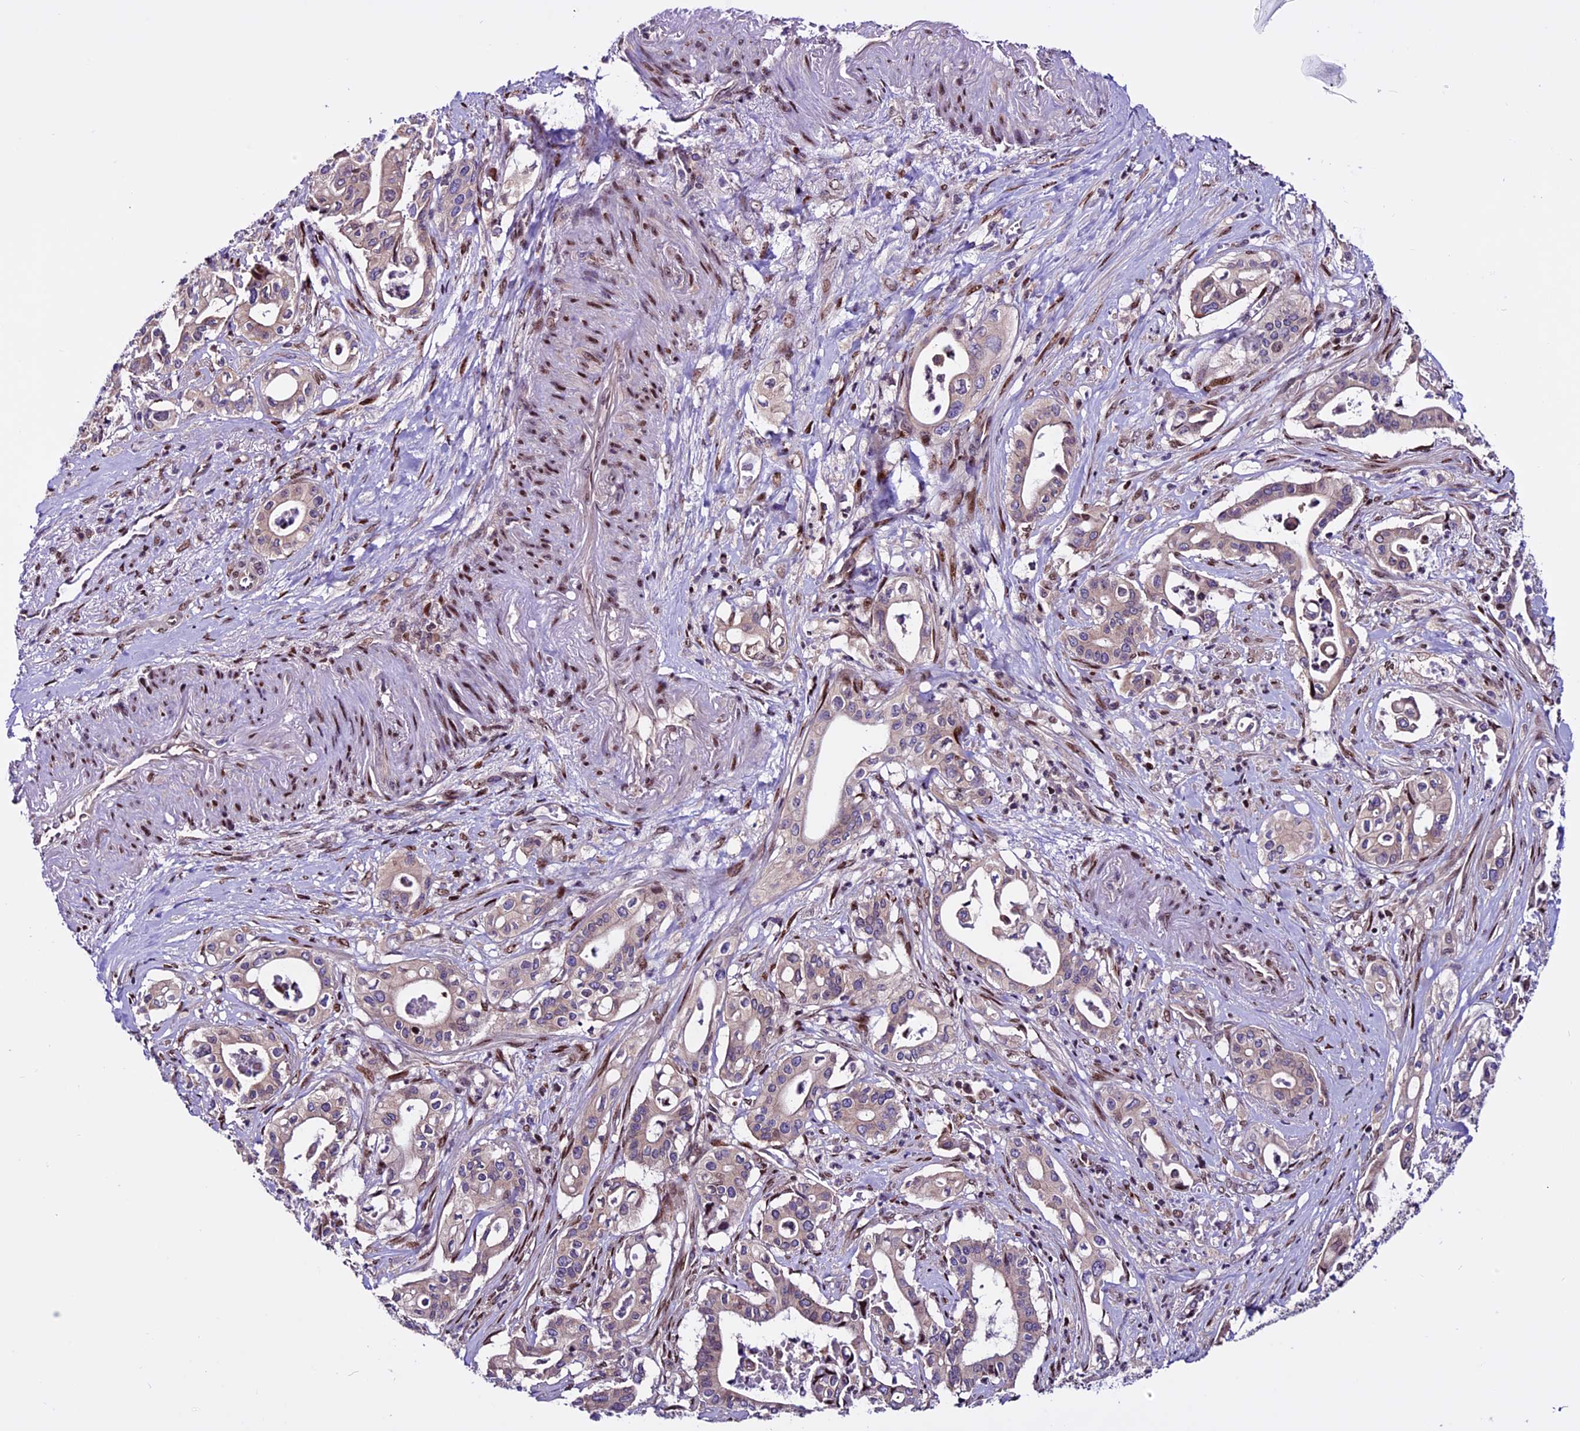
{"staining": {"intensity": "weak", "quantity": "<25%", "location": "cytoplasmic/membranous"}, "tissue": "pancreatic cancer", "cell_type": "Tumor cells", "image_type": "cancer", "snomed": [{"axis": "morphology", "description": "Adenocarcinoma, NOS"}, {"axis": "topography", "description": "Pancreas"}], "caption": "An IHC micrograph of pancreatic cancer (adenocarcinoma) is shown. There is no staining in tumor cells of pancreatic cancer (adenocarcinoma). (Brightfield microscopy of DAB (3,3'-diaminobenzidine) IHC at high magnification).", "gene": "RINL", "patient": {"sex": "female", "age": 77}}